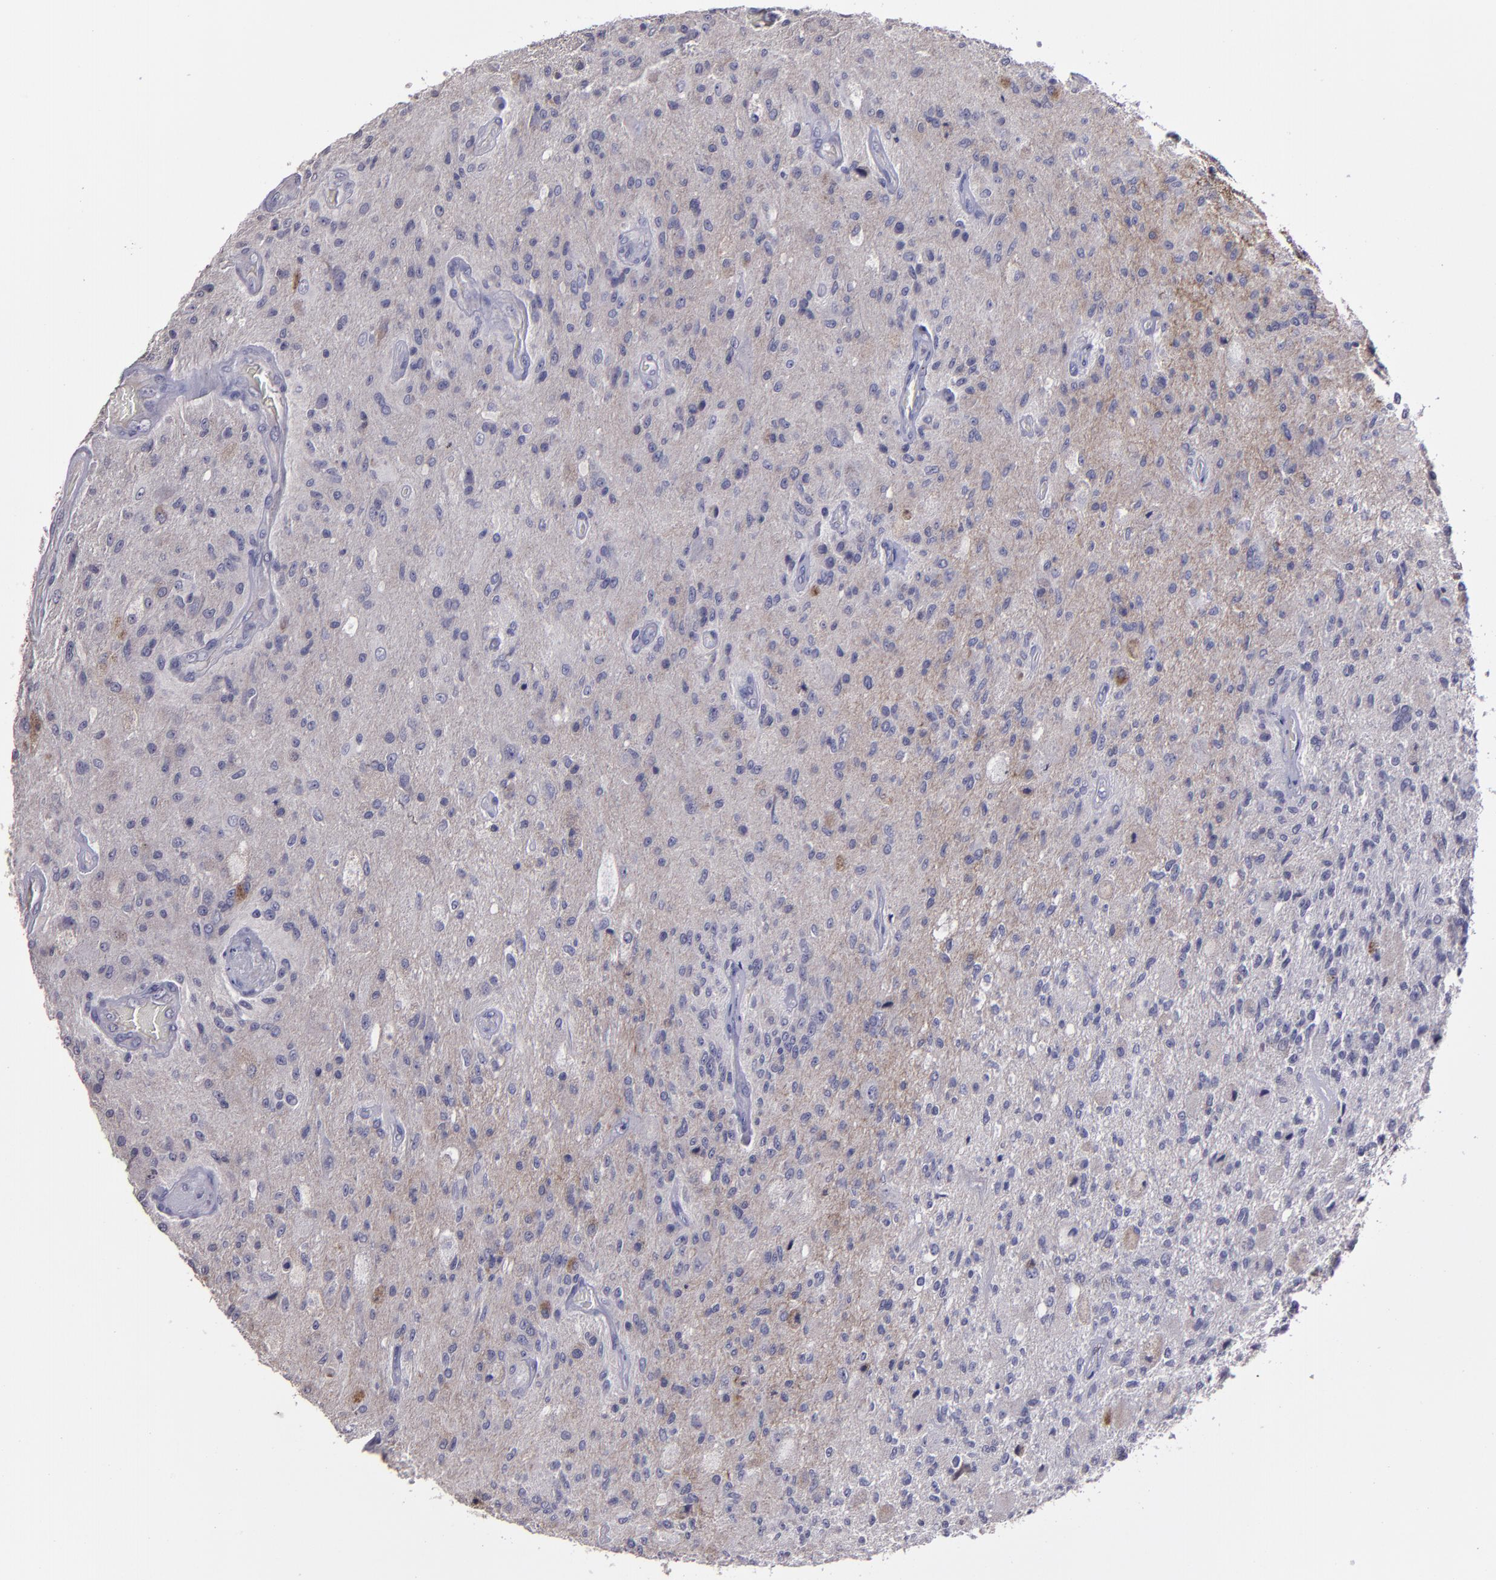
{"staining": {"intensity": "weak", "quantity": "25%-75%", "location": "cytoplasmic/membranous"}, "tissue": "glioma", "cell_type": "Tumor cells", "image_type": "cancer", "snomed": [{"axis": "morphology", "description": "Normal tissue, NOS"}, {"axis": "morphology", "description": "Glioma, malignant, High grade"}, {"axis": "topography", "description": "Cerebral cortex"}], "caption": "Immunohistochemistry of human glioma exhibits low levels of weak cytoplasmic/membranous staining in approximately 25%-75% of tumor cells. Immunohistochemistry stains the protein of interest in brown and the nuclei are stained blue.", "gene": "MASP1", "patient": {"sex": "male", "age": 77}}